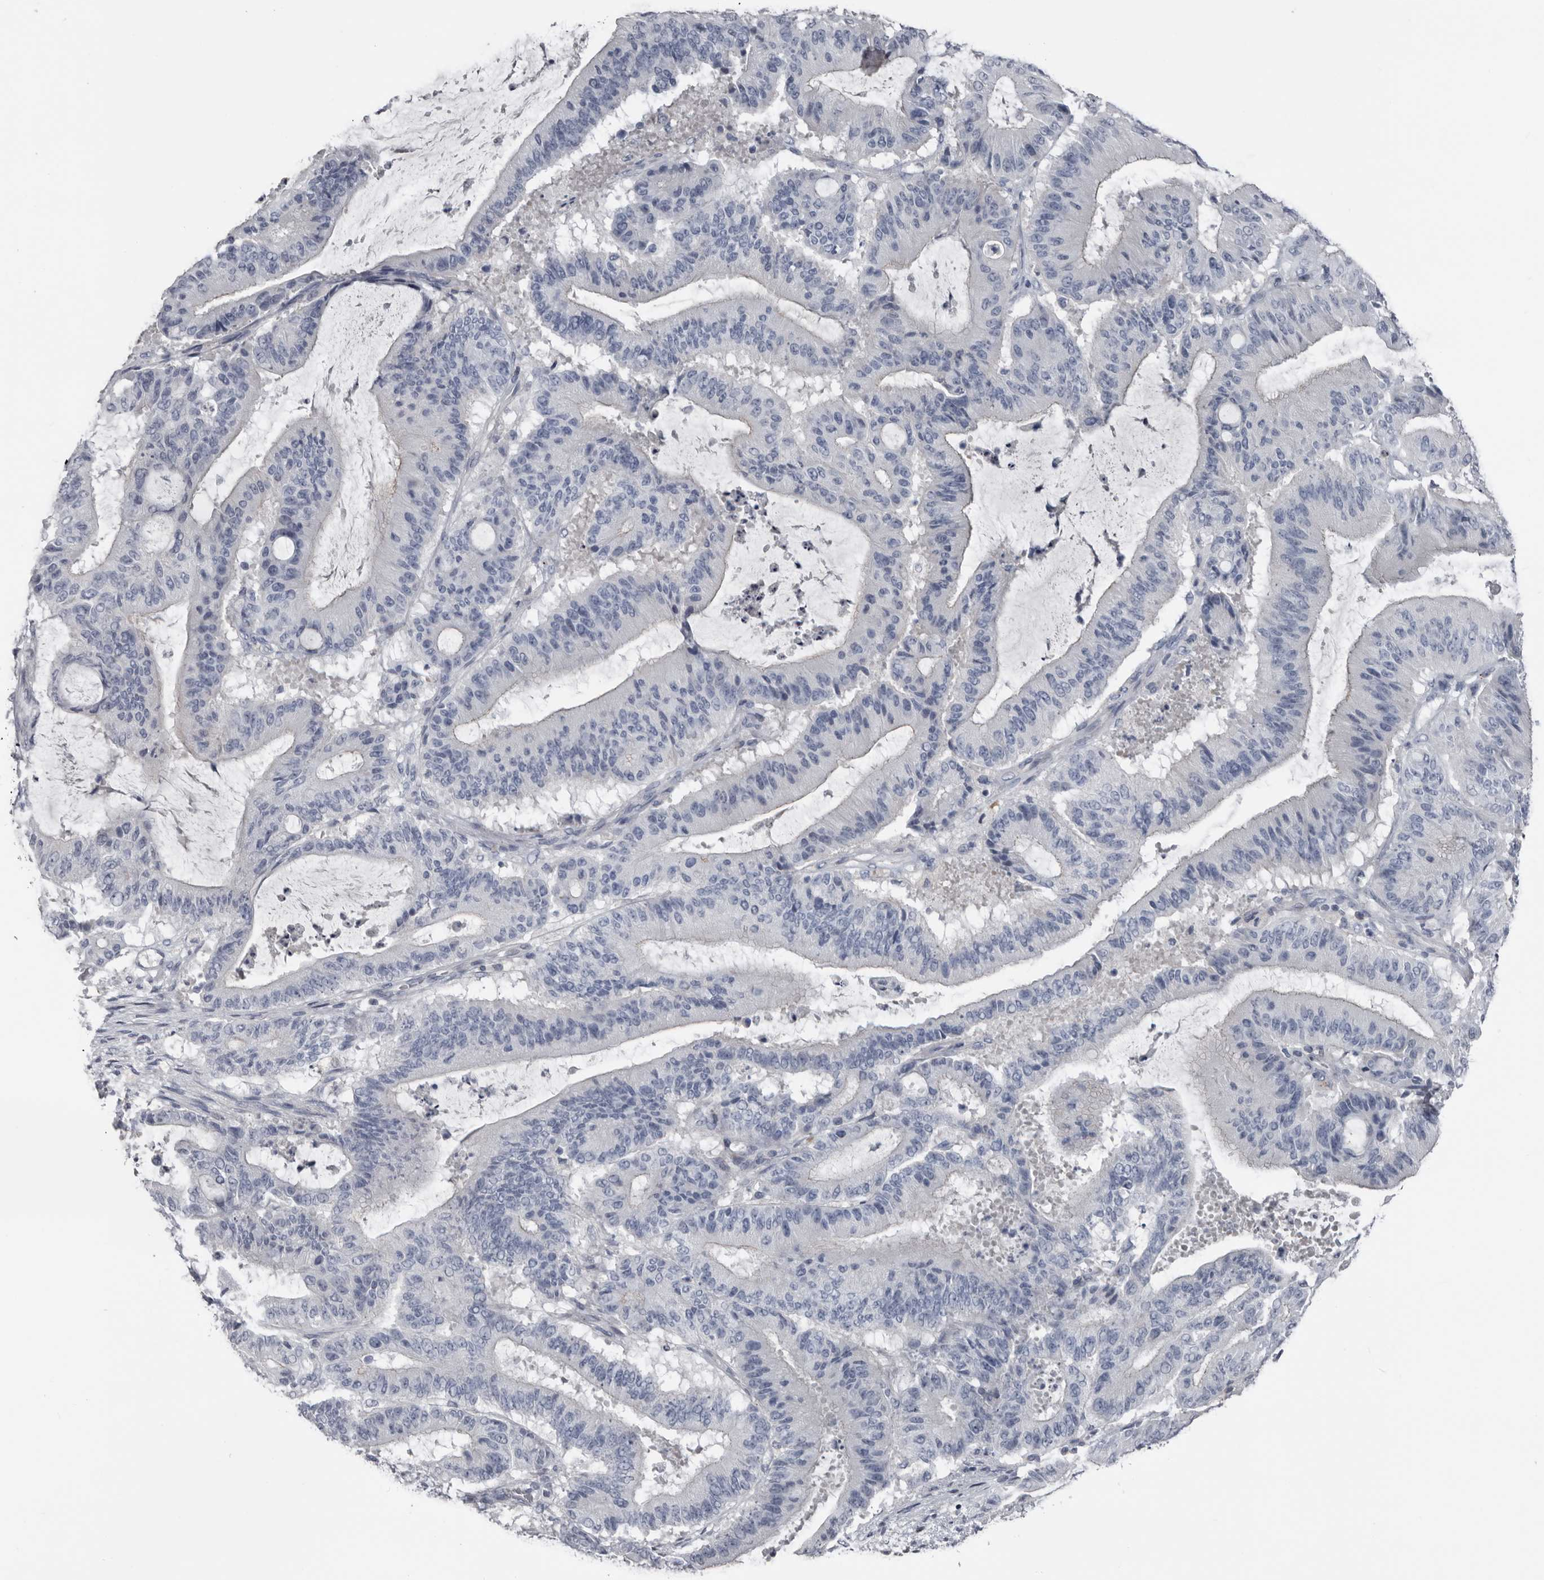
{"staining": {"intensity": "negative", "quantity": "none", "location": "none"}, "tissue": "liver cancer", "cell_type": "Tumor cells", "image_type": "cancer", "snomed": [{"axis": "morphology", "description": "Normal tissue, NOS"}, {"axis": "morphology", "description": "Cholangiocarcinoma"}, {"axis": "topography", "description": "Liver"}, {"axis": "topography", "description": "Peripheral nerve tissue"}], "caption": "Tumor cells are negative for brown protein staining in liver cancer (cholangiocarcinoma).", "gene": "FABP7", "patient": {"sex": "female", "age": 73}}